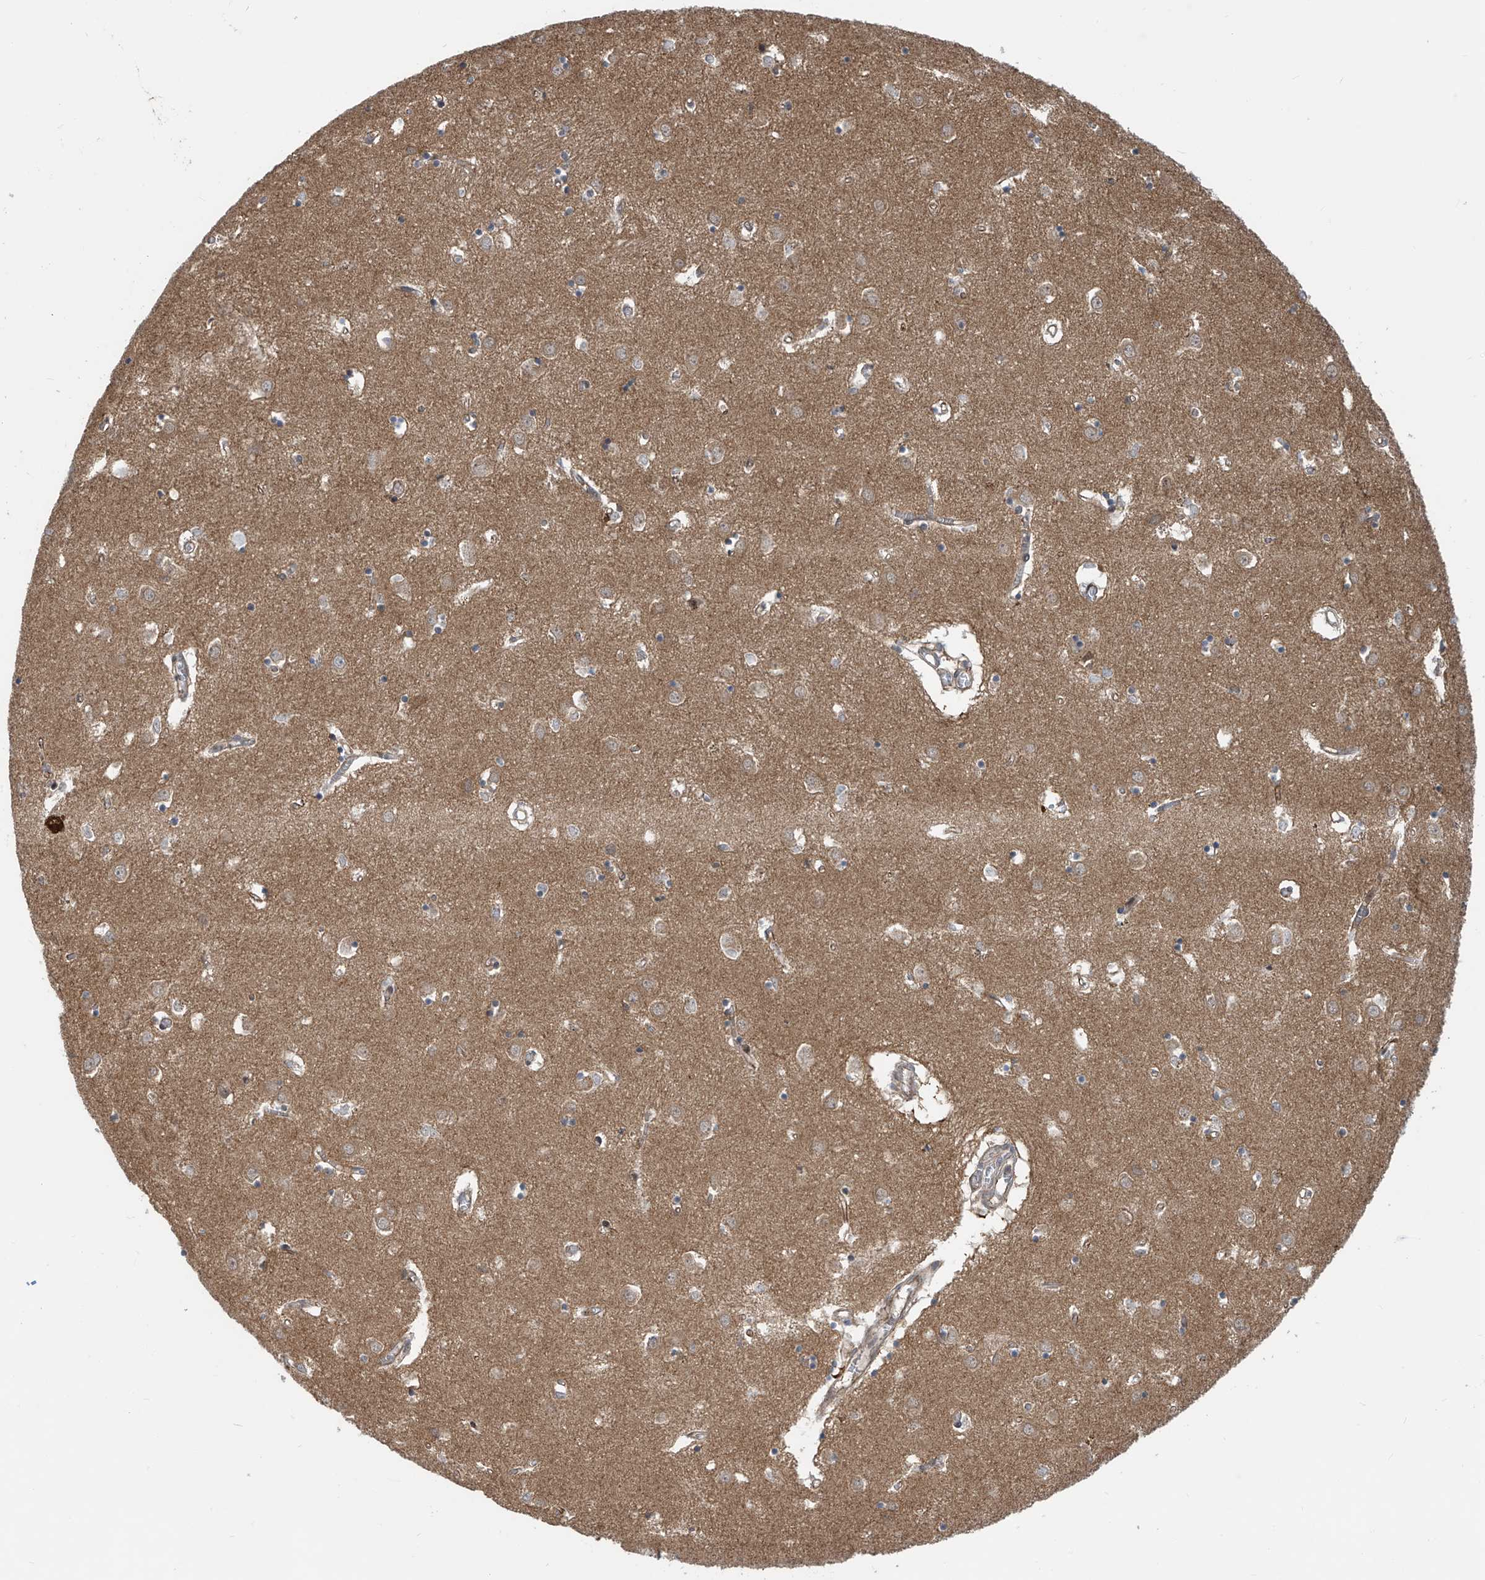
{"staining": {"intensity": "moderate", "quantity": "<25%", "location": "cytoplasmic/membranous,nuclear"}, "tissue": "caudate", "cell_type": "Glial cells", "image_type": "normal", "snomed": [{"axis": "morphology", "description": "Normal tissue, NOS"}, {"axis": "topography", "description": "Lateral ventricle wall"}], "caption": "Normal caudate demonstrates moderate cytoplasmic/membranous,nuclear expression in about <25% of glial cells, visualized by immunohistochemistry. Nuclei are stained in blue.", "gene": "LAGE3", "patient": {"sex": "male", "age": 70}}